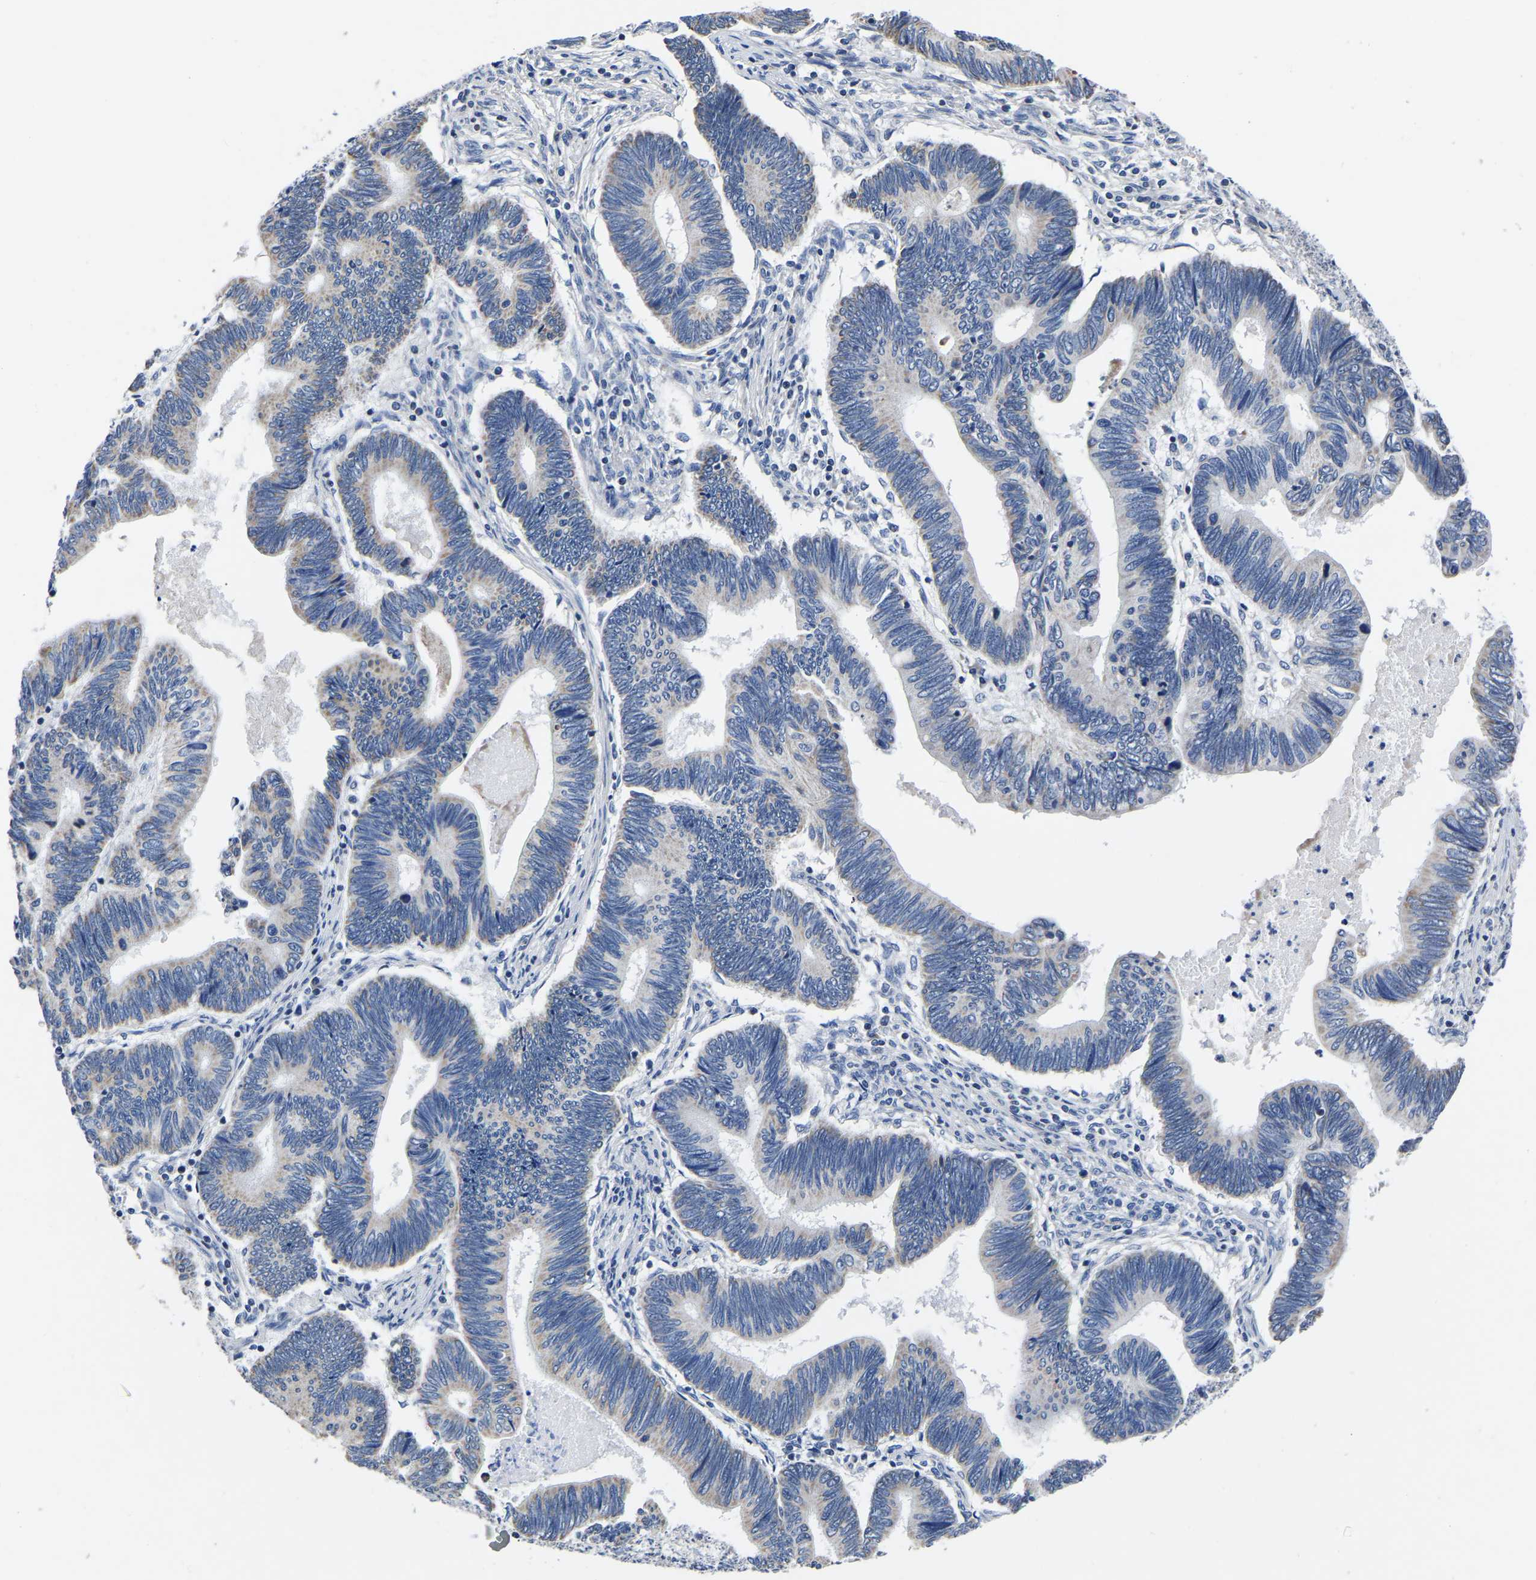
{"staining": {"intensity": "negative", "quantity": "none", "location": "none"}, "tissue": "pancreatic cancer", "cell_type": "Tumor cells", "image_type": "cancer", "snomed": [{"axis": "morphology", "description": "Adenocarcinoma, NOS"}, {"axis": "topography", "description": "Pancreas"}], "caption": "Immunohistochemistry (IHC) micrograph of human pancreatic adenocarcinoma stained for a protein (brown), which displays no positivity in tumor cells.", "gene": "FGD5", "patient": {"sex": "female", "age": 70}}